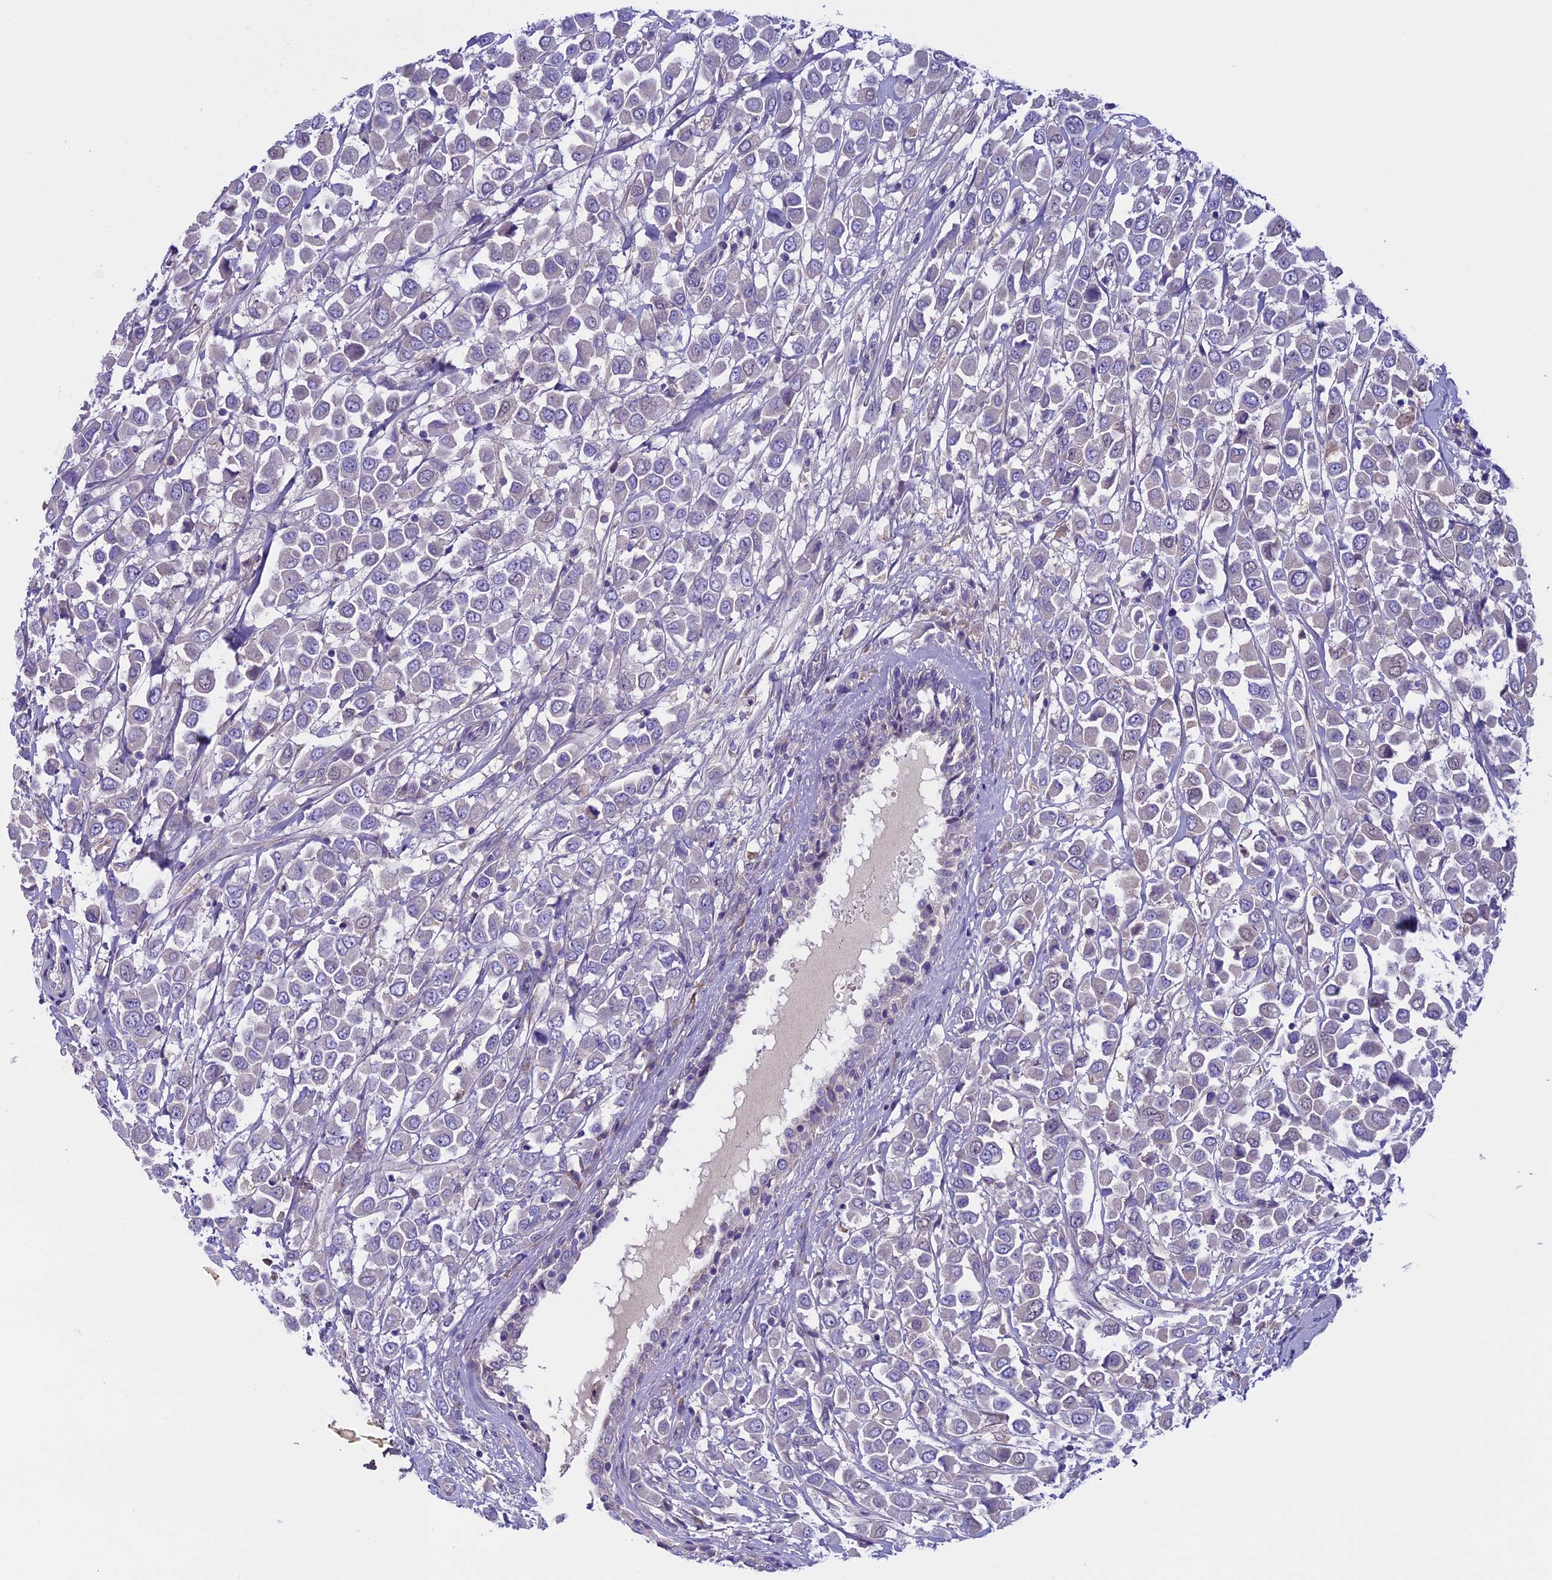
{"staining": {"intensity": "negative", "quantity": "none", "location": "none"}, "tissue": "breast cancer", "cell_type": "Tumor cells", "image_type": "cancer", "snomed": [{"axis": "morphology", "description": "Duct carcinoma"}, {"axis": "topography", "description": "Breast"}], "caption": "A high-resolution image shows immunohistochemistry (IHC) staining of breast infiltrating ductal carcinoma, which demonstrates no significant staining in tumor cells. The staining is performed using DAB brown chromogen with nuclei counter-stained in using hematoxylin.", "gene": "DCTN5", "patient": {"sex": "female", "age": 61}}